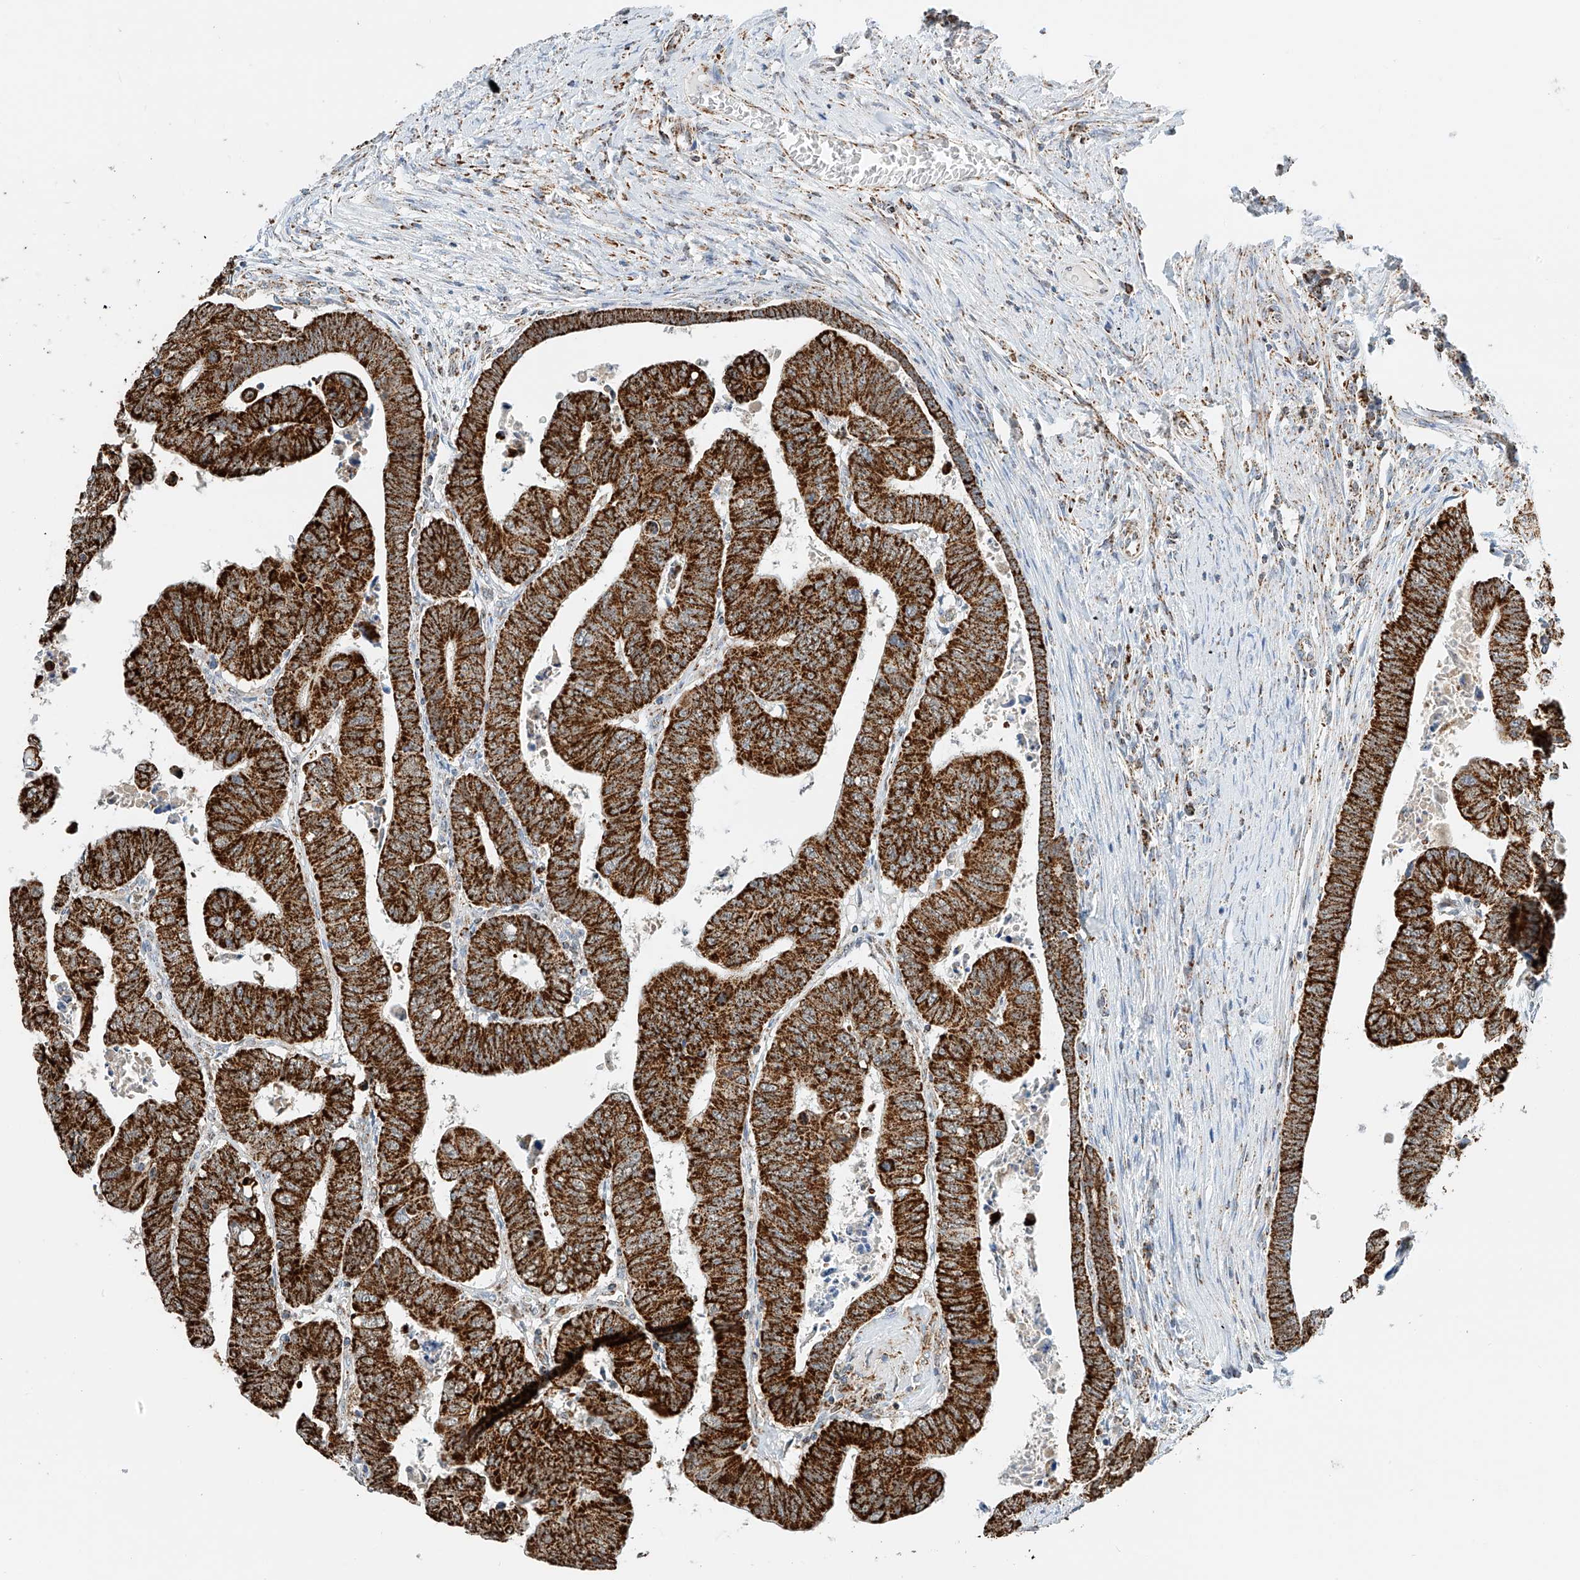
{"staining": {"intensity": "strong", "quantity": ">75%", "location": "cytoplasmic/membranous"}, "tissue": "colorectal cancer", "cell_type": "Tumor cells", "image_type": "cancer", "snomed": [{"axis": "morphology", "description": "Normal tissue, NOS"}, {"axis": "morphology", "description": "Adenocarcinoma, NOS"}, {"axis": "topography", "description": "Rectum"}], "caption": "Human colorectal cancer (adenocarcinoma) stained with a protein marker shows strong staining in tumor cells.", "gene": "PPA2", "patient": {"sex": "female", "age": 65}}